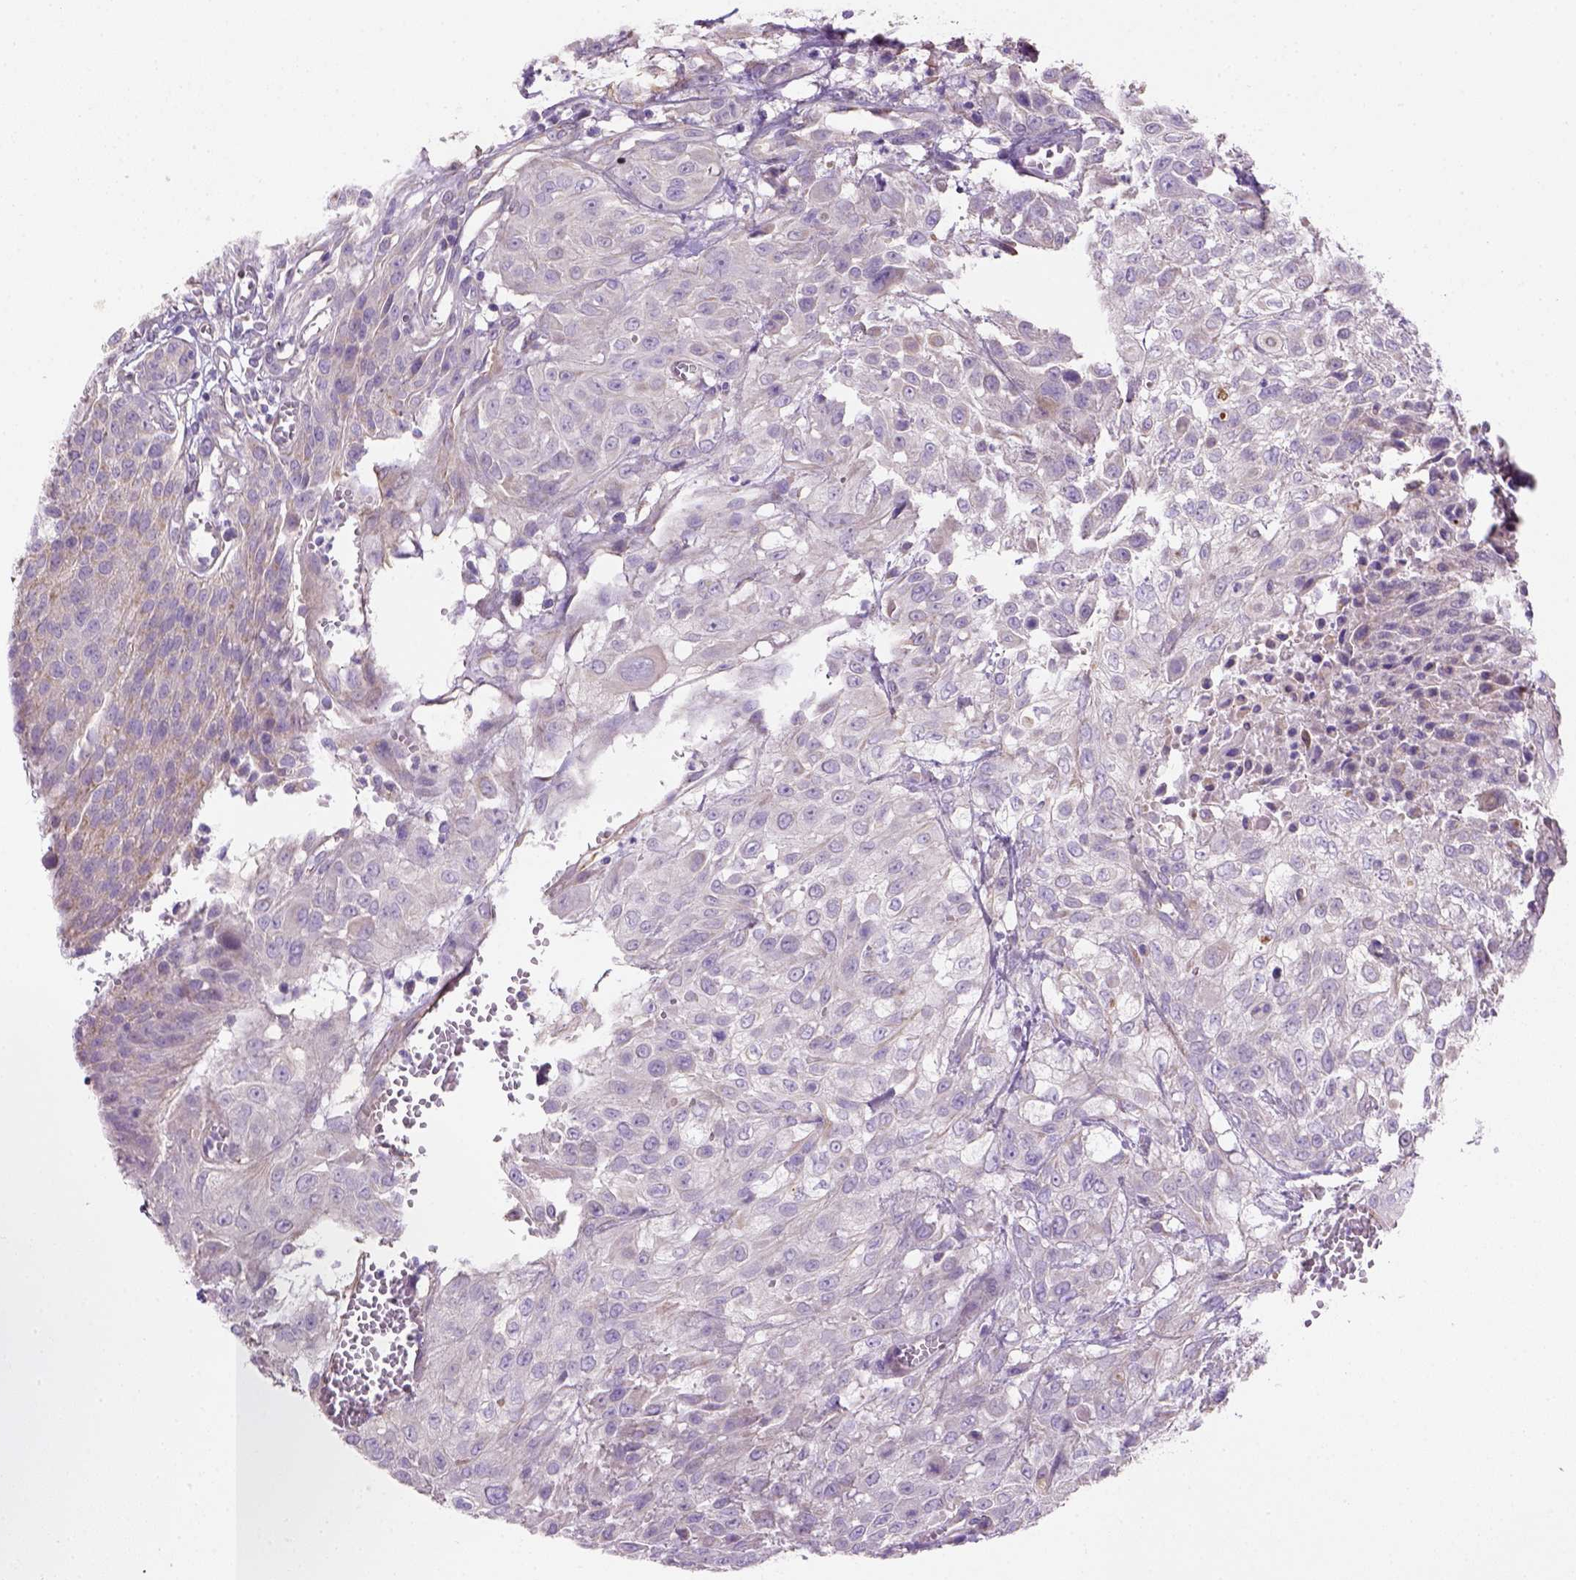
{"staining": {"intensity": "negative", "quantity": "none", "location": "none"}, "tissue": "urothelial cancer", "cell_type": "Tumor cells", "image_type": "cancer", "snomed": [{"axis": "morphology", "description": "Urothelial carcinoma, High grade"}, {"axis": "topography", "description": "Urinary bladder"}], "caption": "DAB immunohistochemical staining of human urothelial cancer exhibits no significant staining in tumor cells.", "gene": "HTRA1", "patient": {"sex": "male", "age": 57}}